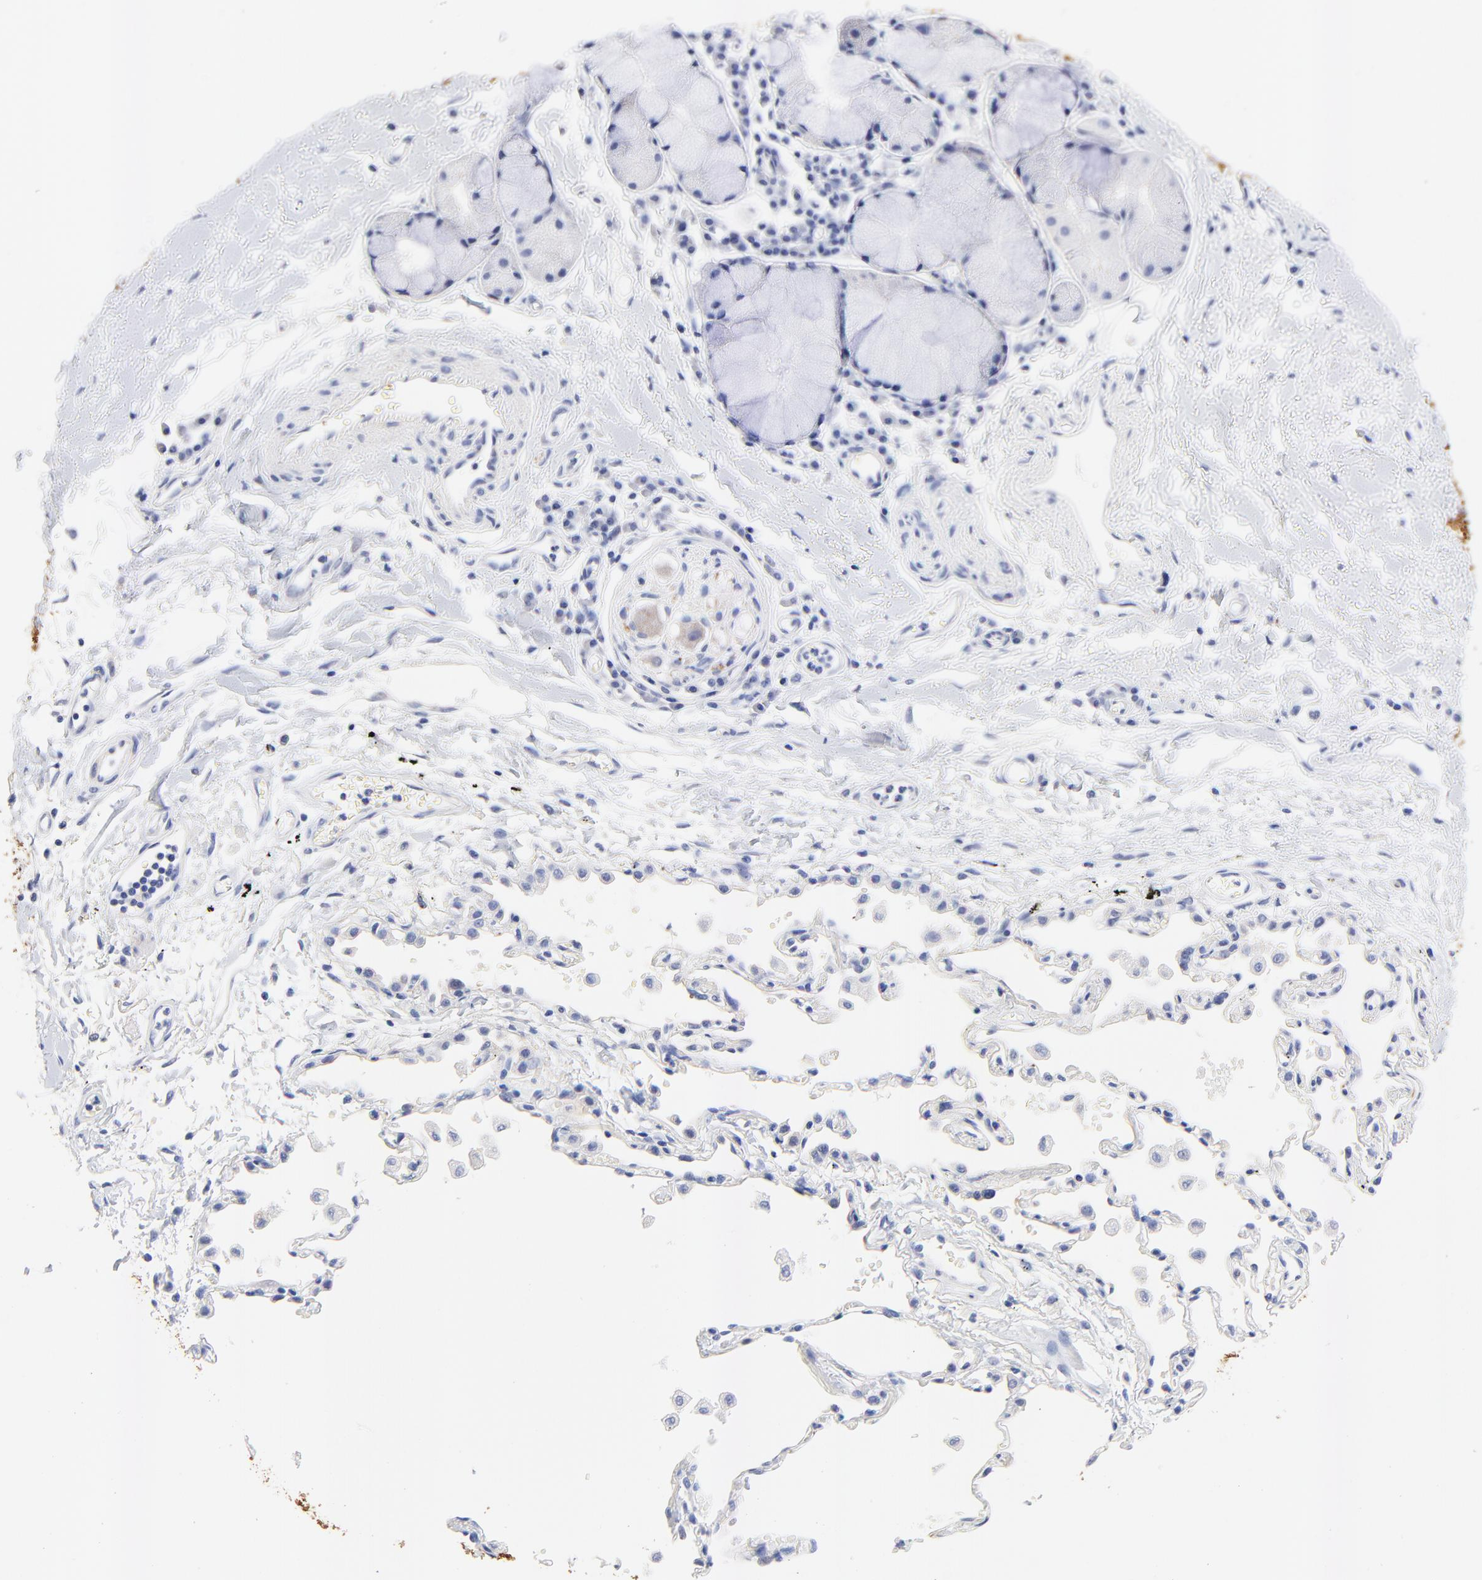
{"staining": {"intensity": "negative", "quantity": "none", "location": "none"}, "tissue": "adipose tissue", "cell_type": "Adipocytes", "image_type": "normal", "snomed": [{"axis": "morphology", "description": "Normal tissue, NOS"}, {"axis": "morphology", "description": "Adenocarcinoma, NOS"}, {"axis": "topography", "description": "Cartilage tissue"}, {"axis": "topography", "description": "Bronchus"}, {"axis": "topography", "description": "Lung"}], "caption": "High magnification brightfield microscopy of normal adipose tissue stained with DAB (brown) and counterstained with hematoxylin (blue): adipocytes show no significant staining.", "gene": "FAM117B", "patient": {"sex": "female", "age": 67}}